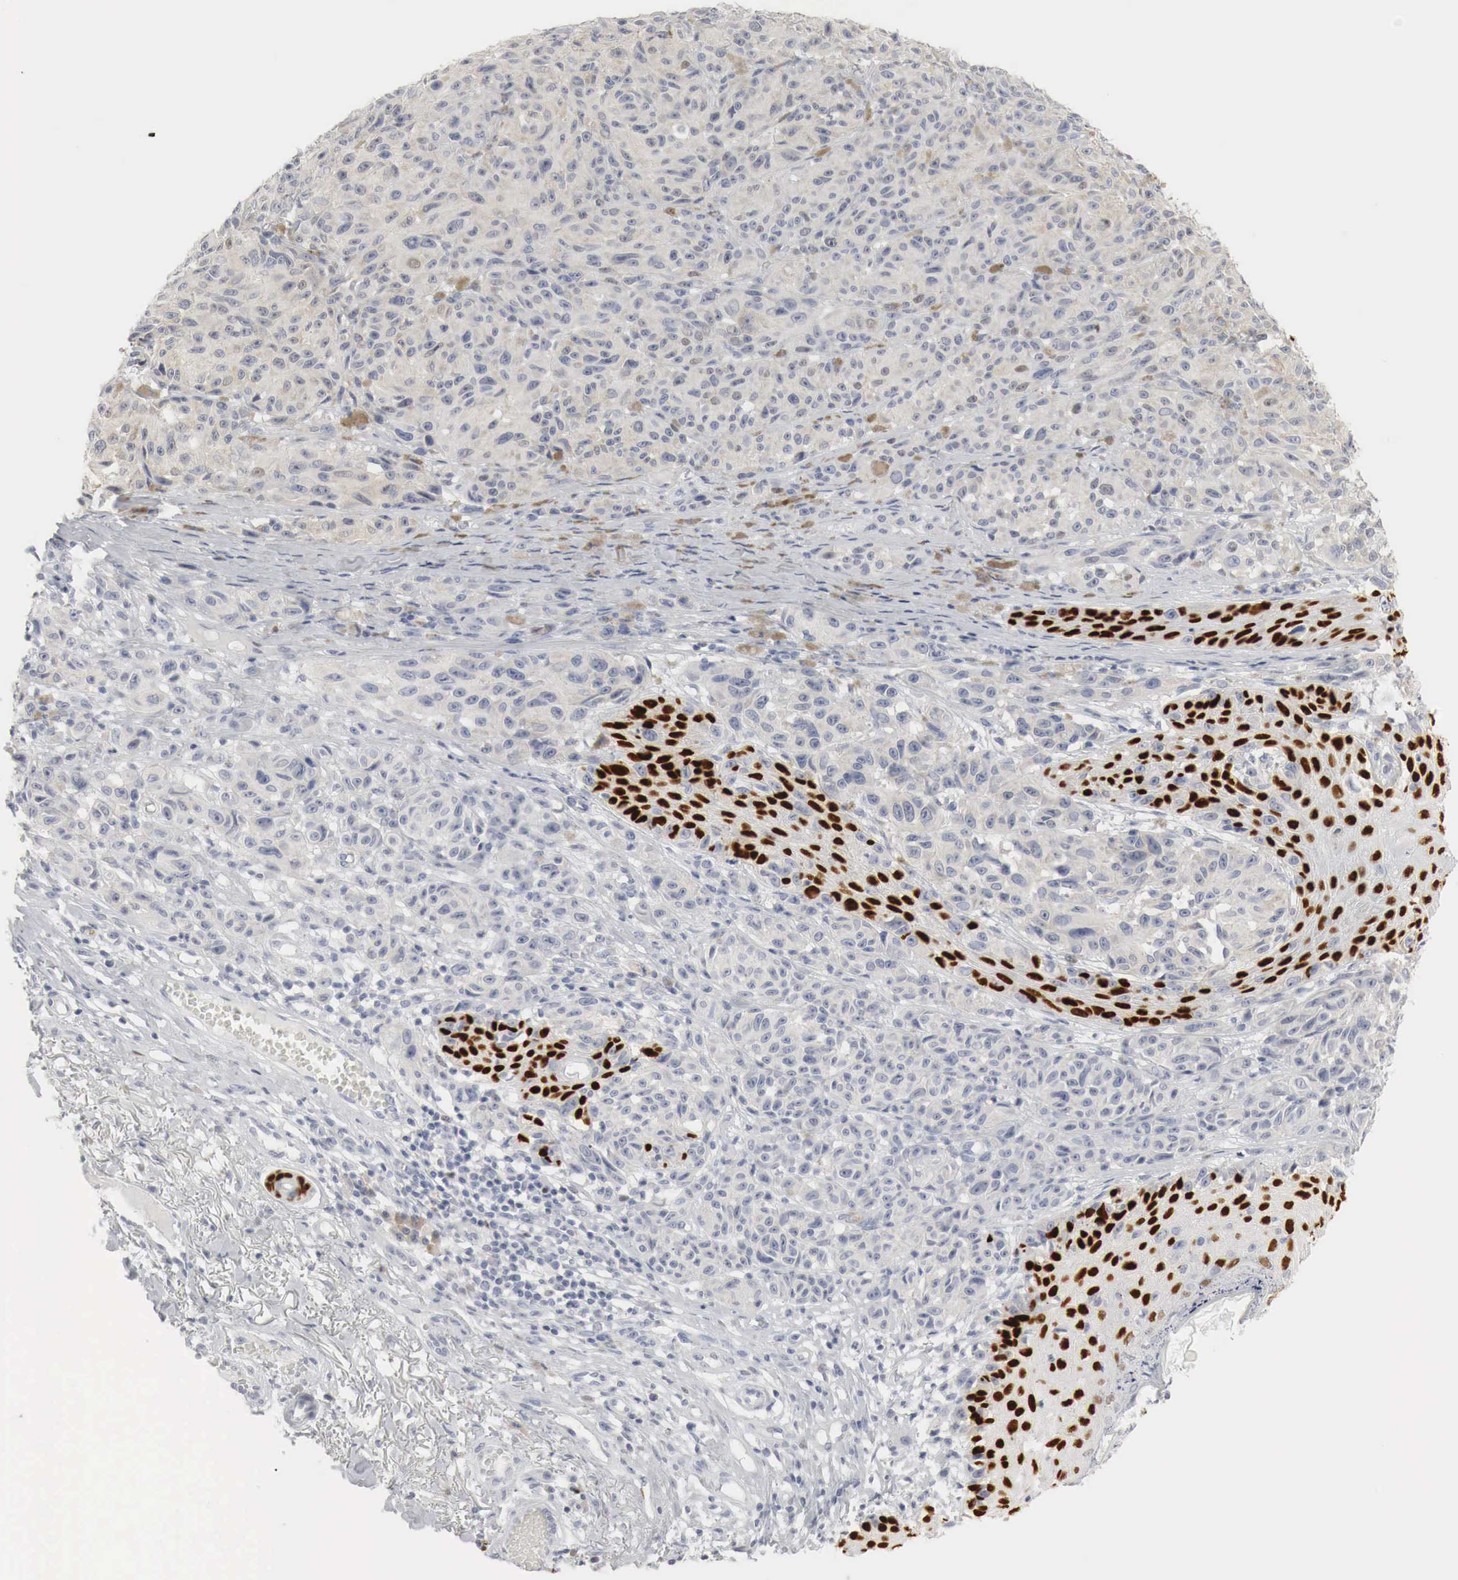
{"staining": {"intensity": "negative", "quantity": "none", "location": "none"}, "tissue": "melanoma", "cell_type": "Tumor cells", "image_type": "cancer", "snomed": [{"axis": "morphology", "description": "Malignant melanoma, NOS"}, {"axis": "topography", "description": "Skin"}], "caption": "This photomicrograph is of melanoma stained with immunohistochemistry (IHC) to label a protein in brown with the nuclei are counter-stained blue. There is no positivity in tumor cells.", "gene": "TP63", "patient": {"sex": "male", "age": 70}}